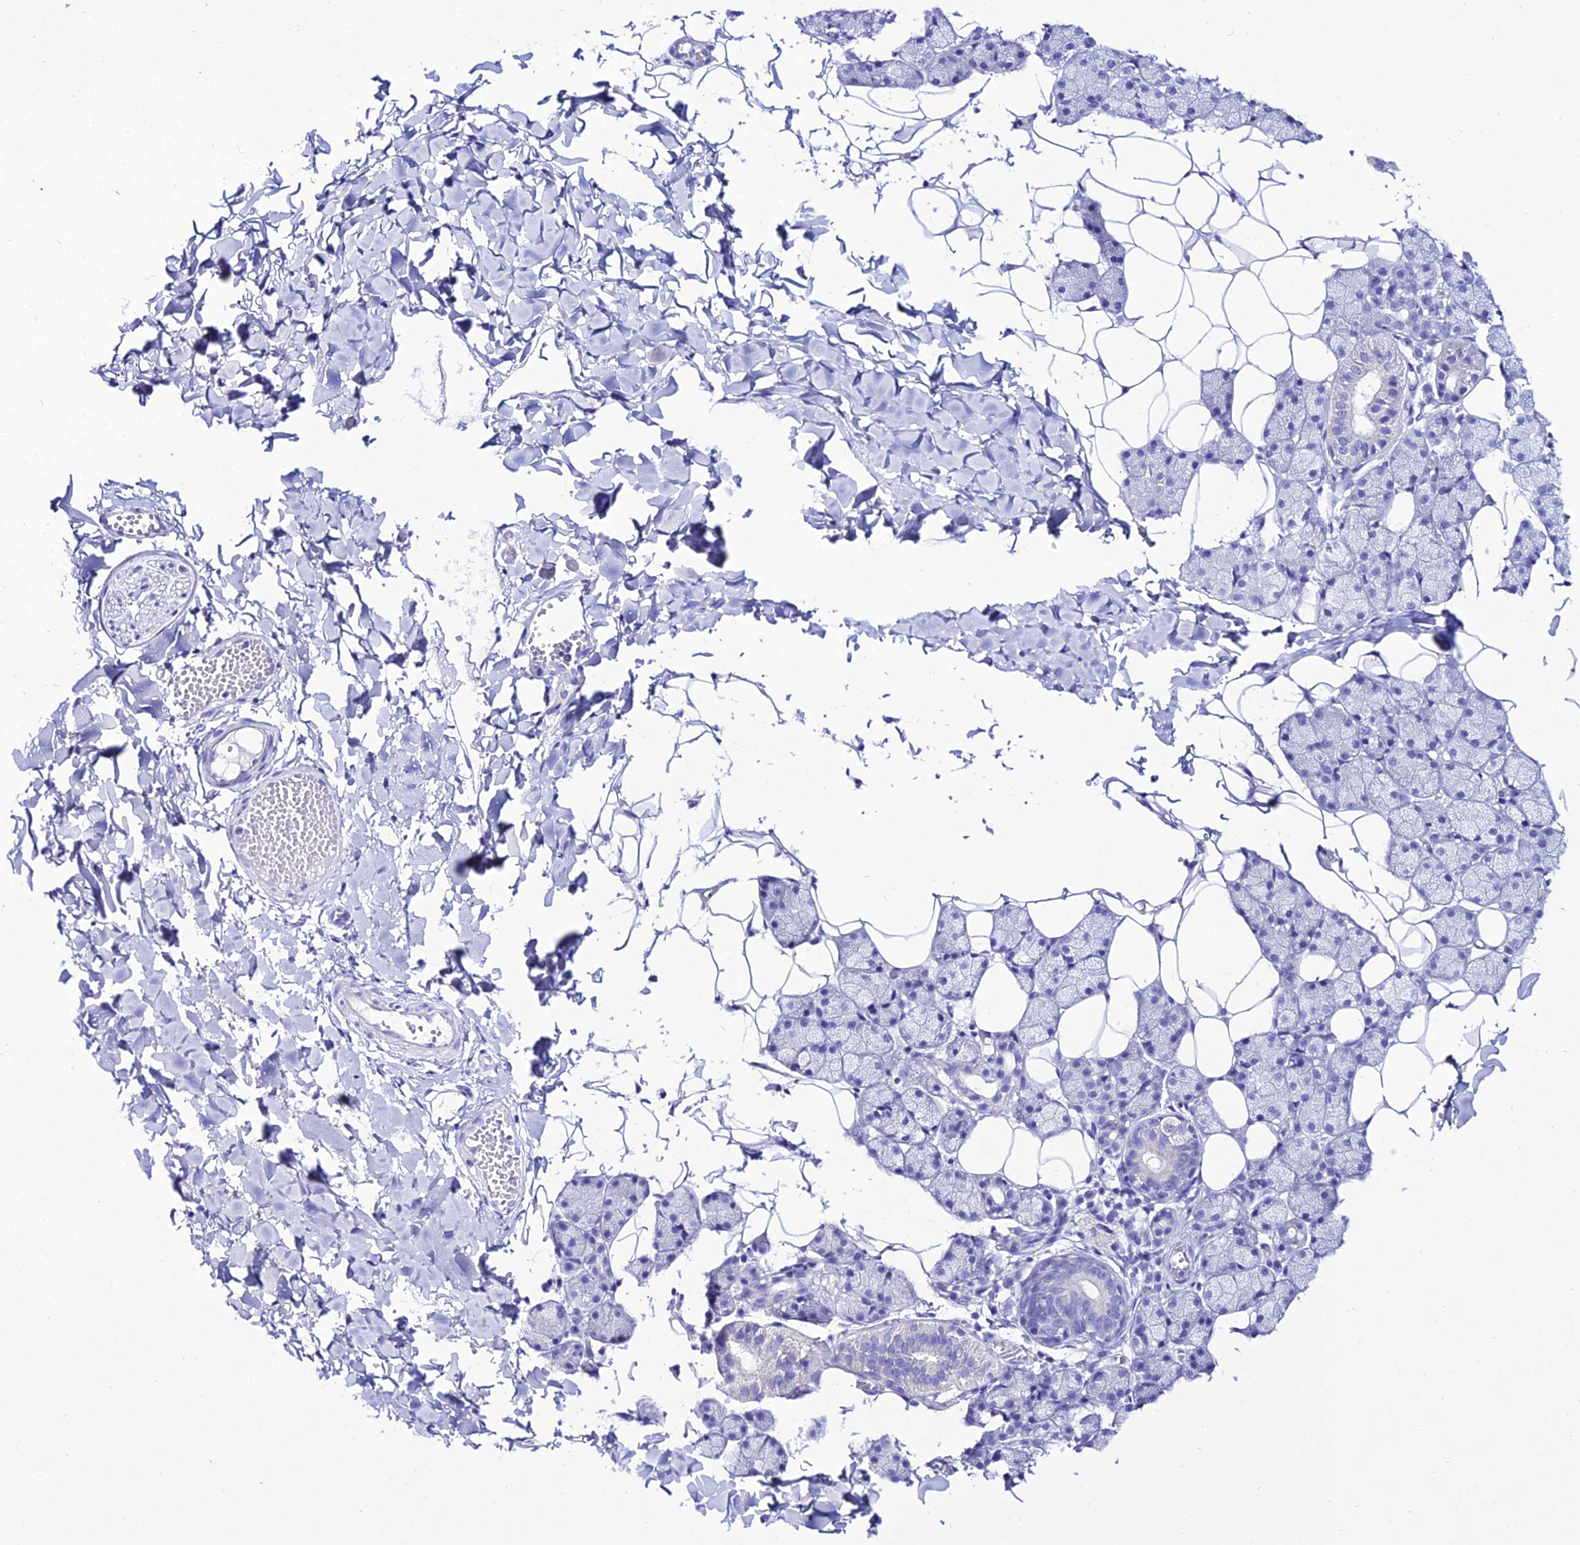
{"staining": {"intensity": "negative", "quantity": "none", "location": "none"}, "tissue": "salivary gland", "cell_type": "Glandular cells", "image_type": "normal", "snomed": [{"axis": "morphology", "description": "Normal tissue, NOS"}, {"axis": "topography", "description": "Salivary gland"}], "caption": "Immunohistochemical staining of normal human salivary gland exhibits no significant positivity in glandular cells. (IHC, brightfield microscopy, high magnification).", "gene": "OR4D5", "patient": {"sex": "female", "age": 33}}